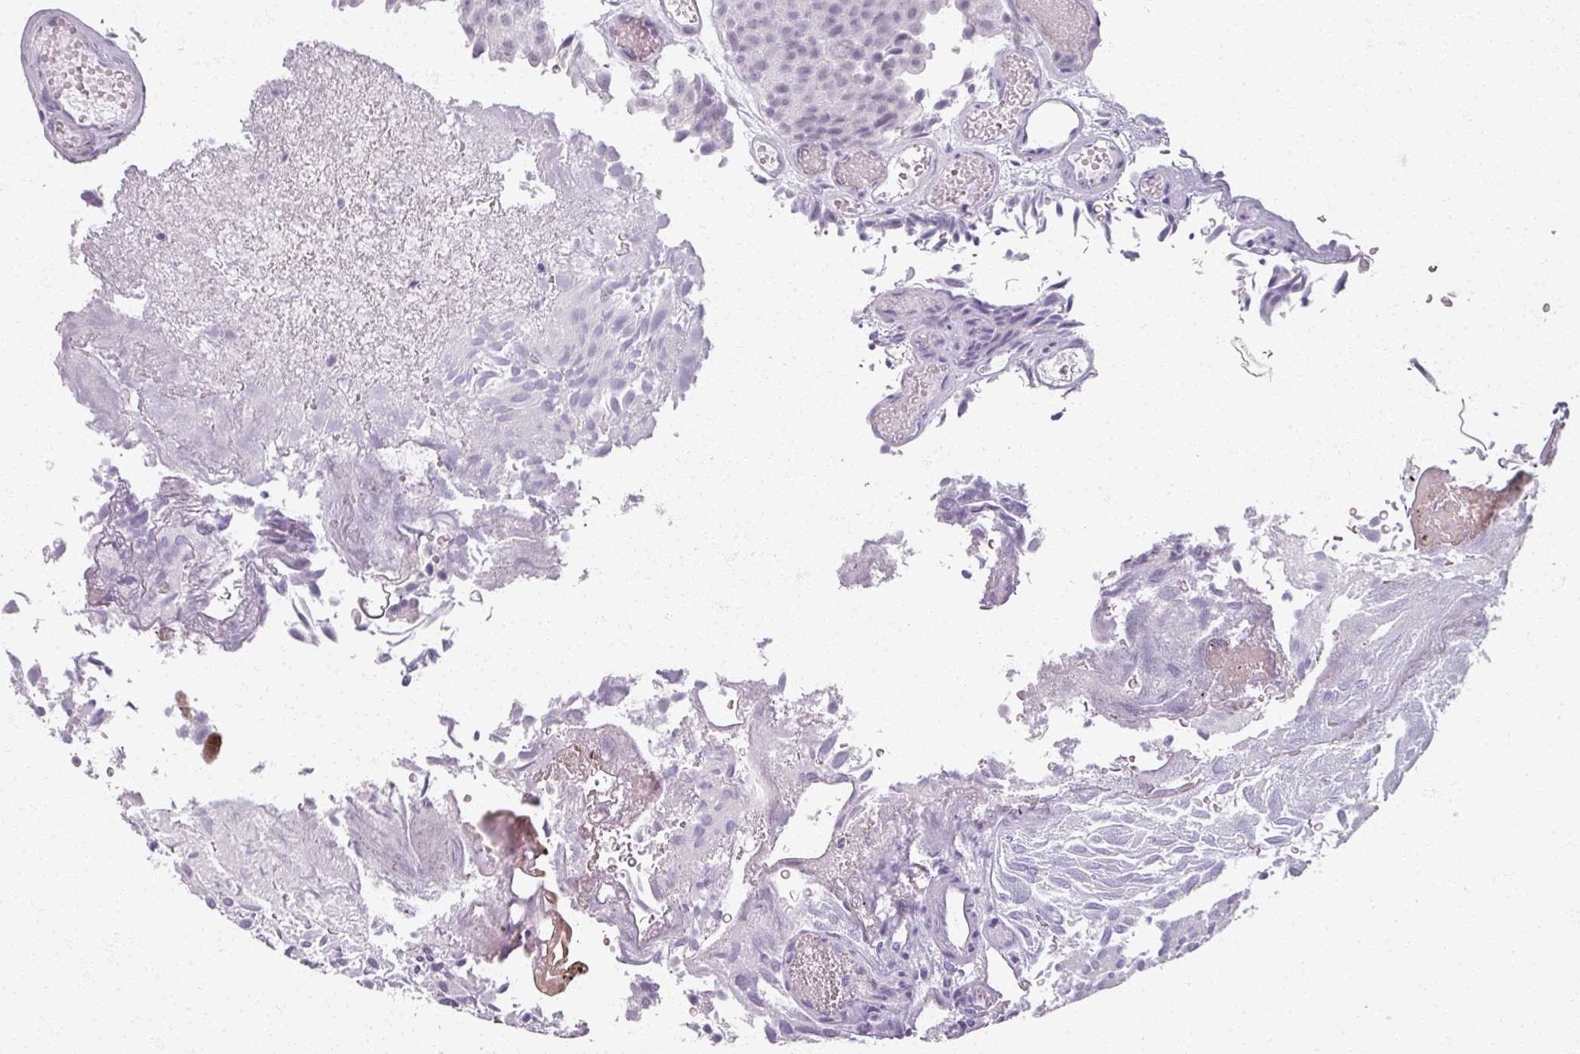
{"staining": {"intensity": "negative", "quantity": "none", "location": "none"}, "tissue": "urothelial cancer", "cell_type": "Tumor cells", "image_type": "cancer", "snomed": [{"axis": "morphology", "description": "Urothelial carcinoma, Low grade"}, {"axis": "topography", "description": "Urinary bladder"}], "caption": "Immunohistochemistry (IHC) of human low-grade urothelial carcinoma displays no staining in tumor cells. (Brightfield microscopy of DAB immunohistochemistry at high magnification).", "gene": "RFPL2", "patient": {"sex": "male", "age": 78}}